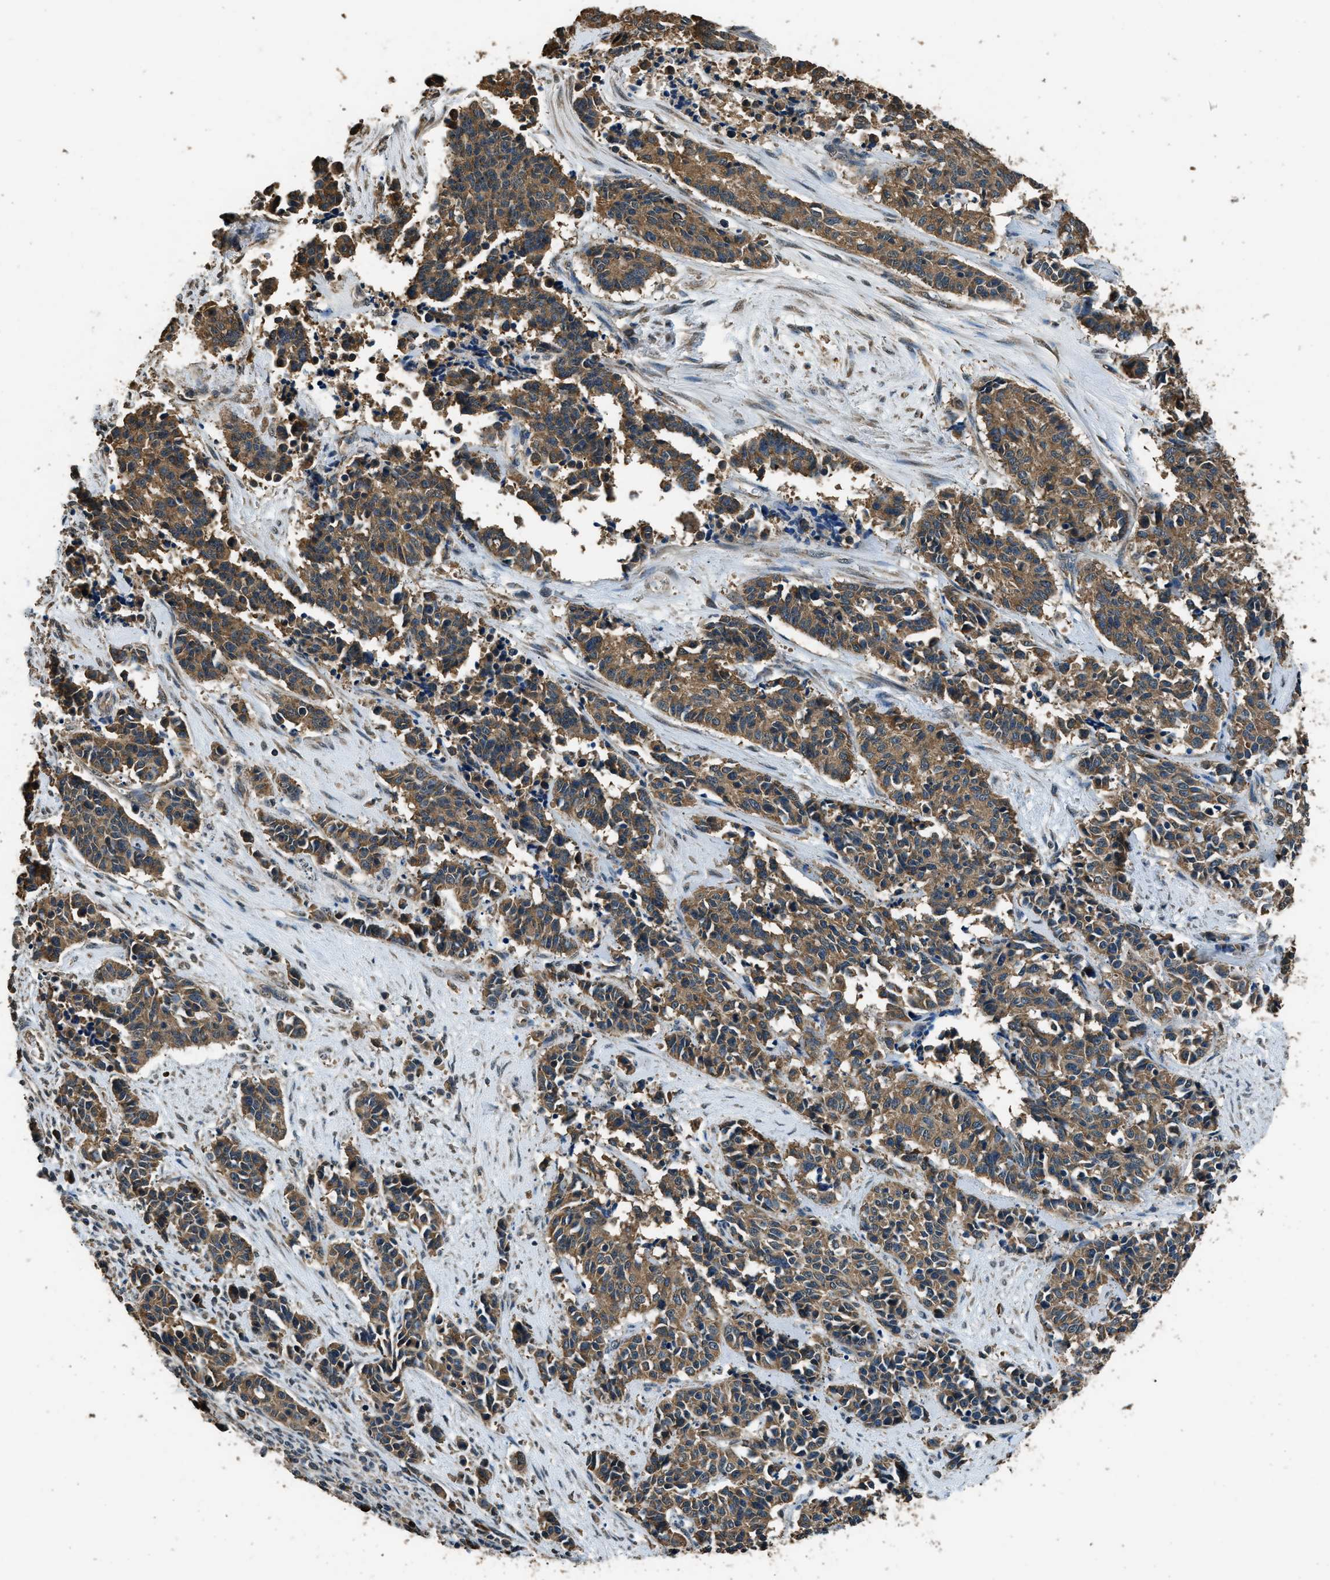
{"staining": {"intensity": "moderate", "quantity": ">75%", "location": "cytoplasmic/membranous"}, "tissue": "cervical cancer", "cell_type": "Tumor cells", "image_type": "cancer", "snomed": [{"axis": "morphology", "description": "Squamous cell carcinoma, NOS"}, {"axis": "topography", "description": "Cervix"}], "caption": "A brown stain labels moderate cytoplasmic/membranous staining of a protein in cervical cancer (squamous cell carcinoma) tumor cells.", "gene": "SALL3", "patient": {"sex": "female", "age": 35}}